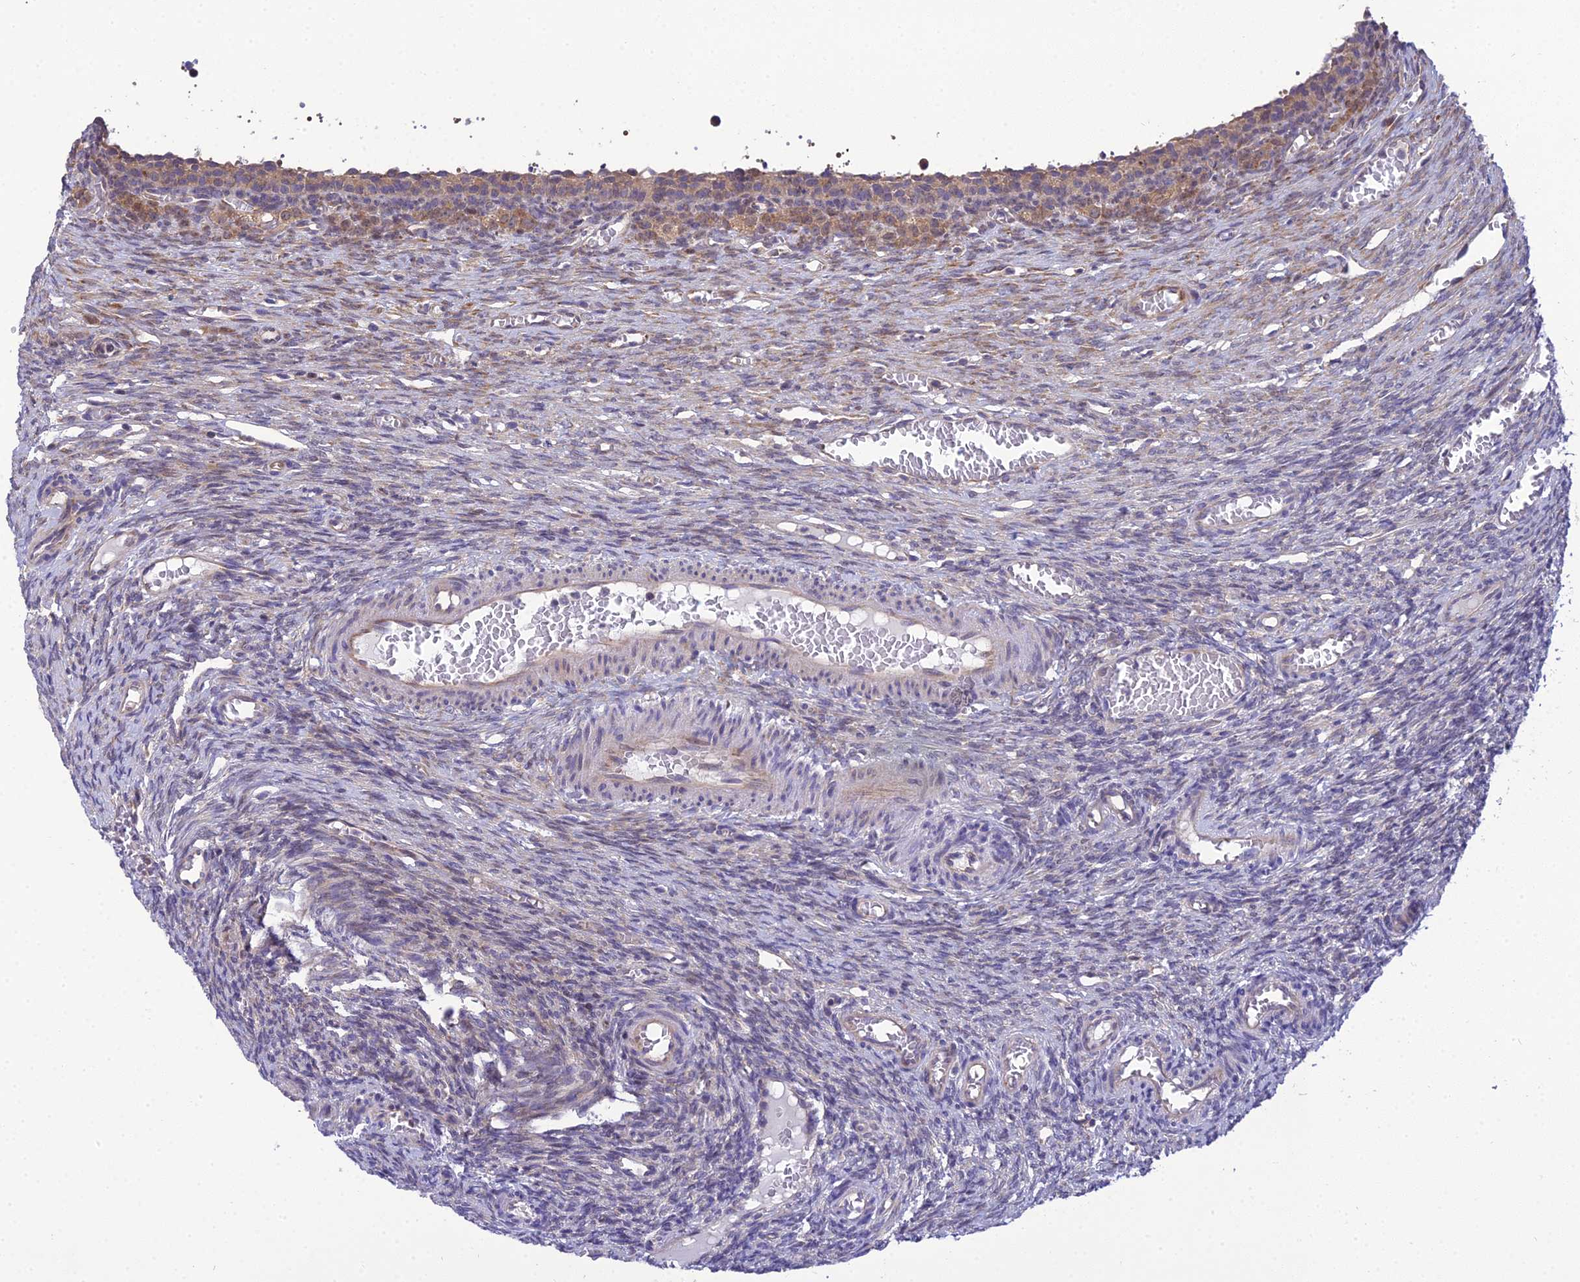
{"staining": {"intensity": "negative", "quantity": "none", "location": "none"}, "tissue": "ovary", "cell_type": "Ovarian stroma cells", "image_type": "normal", "snomed": [{"axis": "morphology", "description": "Normal tissue, NOS"}, {"axis": "topography", "description": "Ovary"}], "caption": "Immunohistochemical staining of benign ovary demonstrates no significant staining in ovarian stroma cells.", "gene": "CLCN7", "patient": {"sex": "female", "age": 27}}